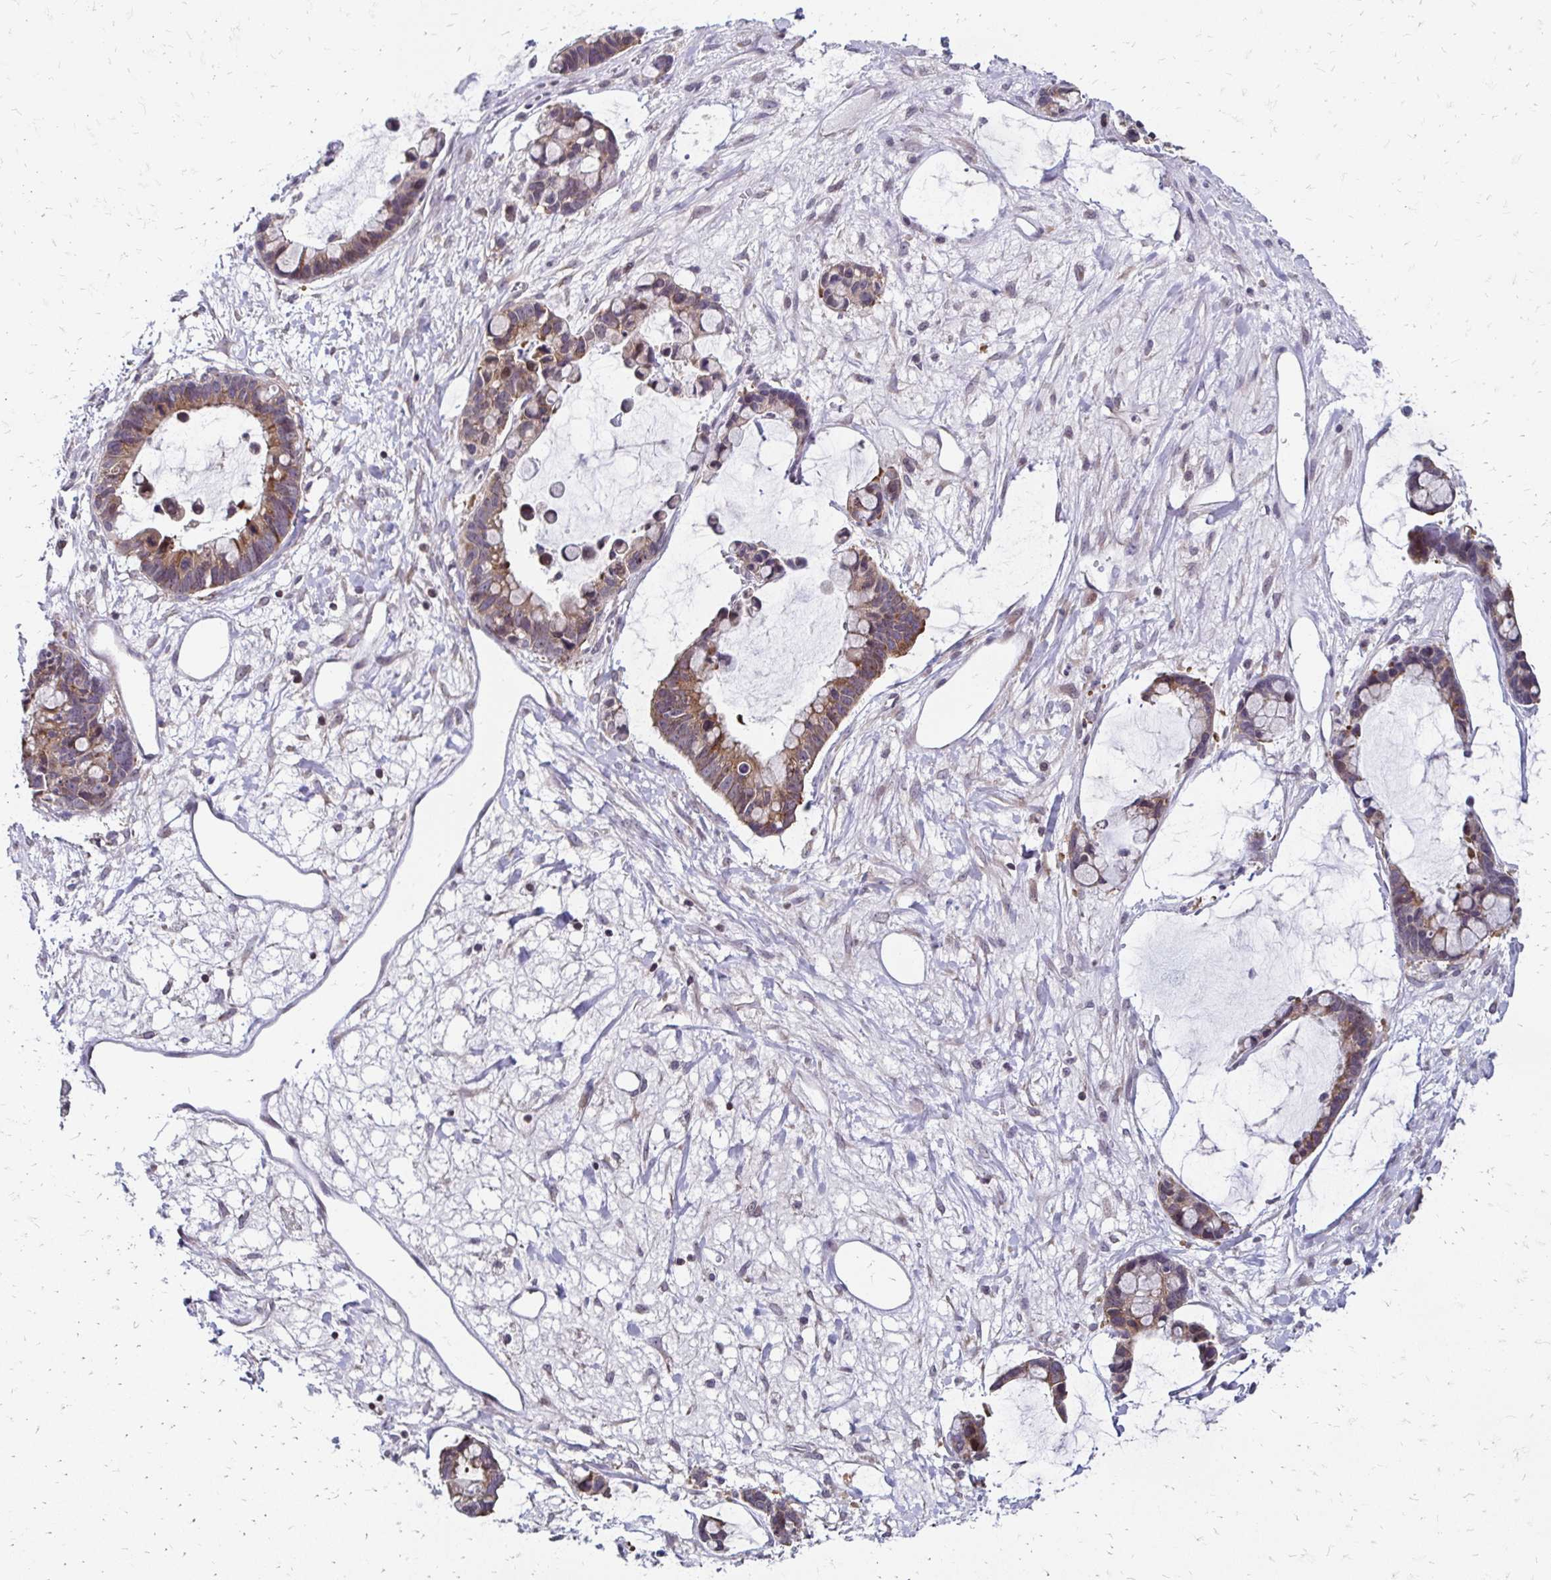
{"staining": {"intensity": "weak", "quantity": "25%-75%", "location": "cytoplasmic/membranous"}, "tissue": "ovarian cancer", "cell_type": "Tumor cells", "image_type": "cancer", "snomed": [{"axis": "morphology", "description": "Cystadenocarcinoma, mucinous, NOS"}, {"axis": "topography", "description": "Ovary"}], "caption": "Protein expression analysis of mucinous cystadenocarcinoma (ovarian) exhibits weak cytoplasmic/membranous positivity in about 25%-75% of tumor cells. Using DAB (3,3'-diaminobenzidine) (brown) and hematoxylin (blue) stains, captured at high magnification using brightfield microscopy.", "gene": "CBX7", "patient": {"sex": "female", "age": 63}}